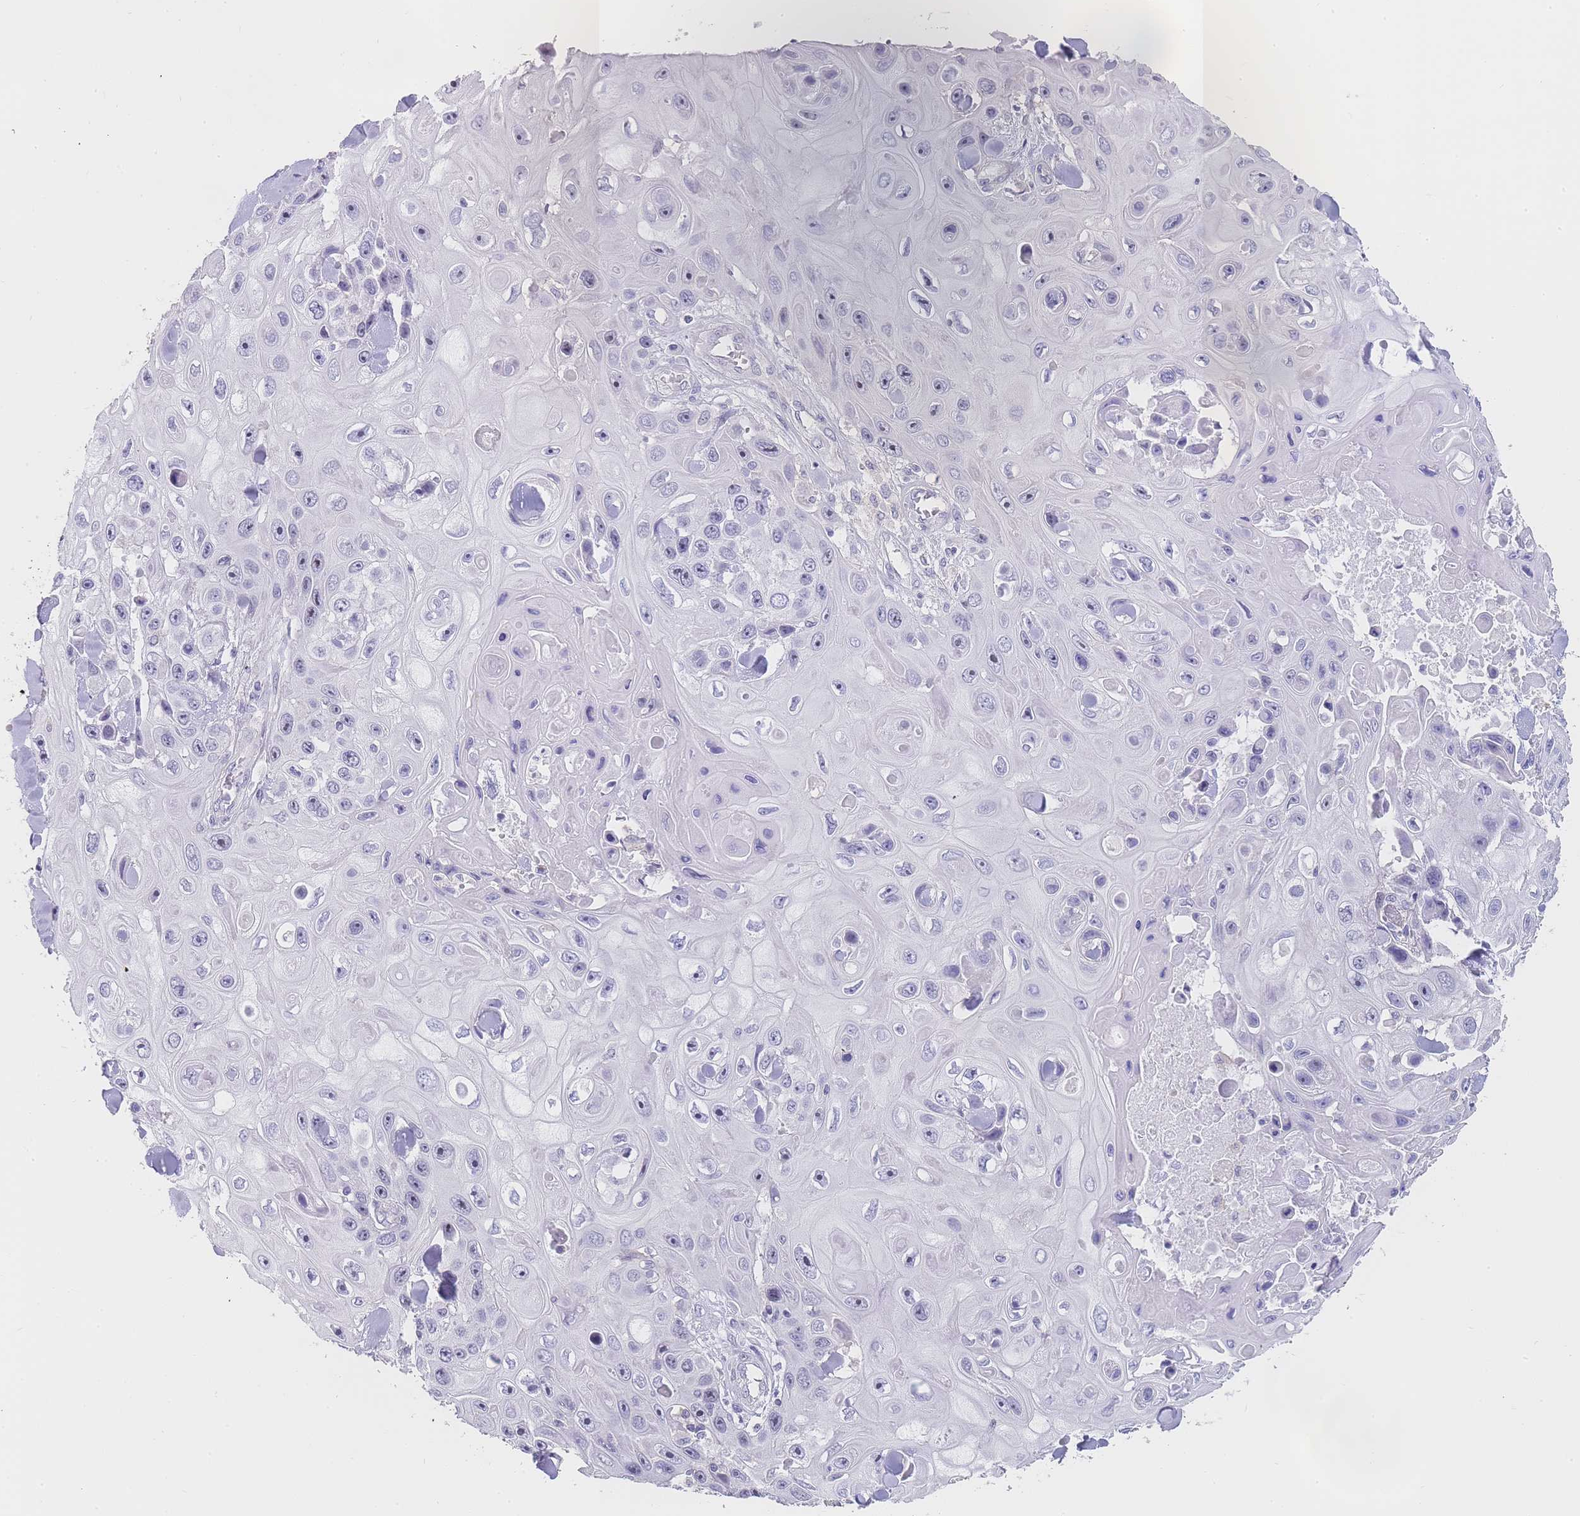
{"staining": {"intensity": "weak", "quantity": "<25%", "location": "nuclear"}, "tissue": "skin cancer", "cell_type": "Tumor cells", "image_type": "cancer", "snomed": [{"axis": "morphology", "description": "Squamous cell carcinoma, NOS"}, {"axis": "topography", "description": "Skin"}], "caption": "DAB (3,3'-diaminobenzidine) immunohistochemical staining of human skin cancer demonstrates no significant positivity in tumor cells.", "gene": "NOP14", "patient": {"sex": "male", "age": 82}}